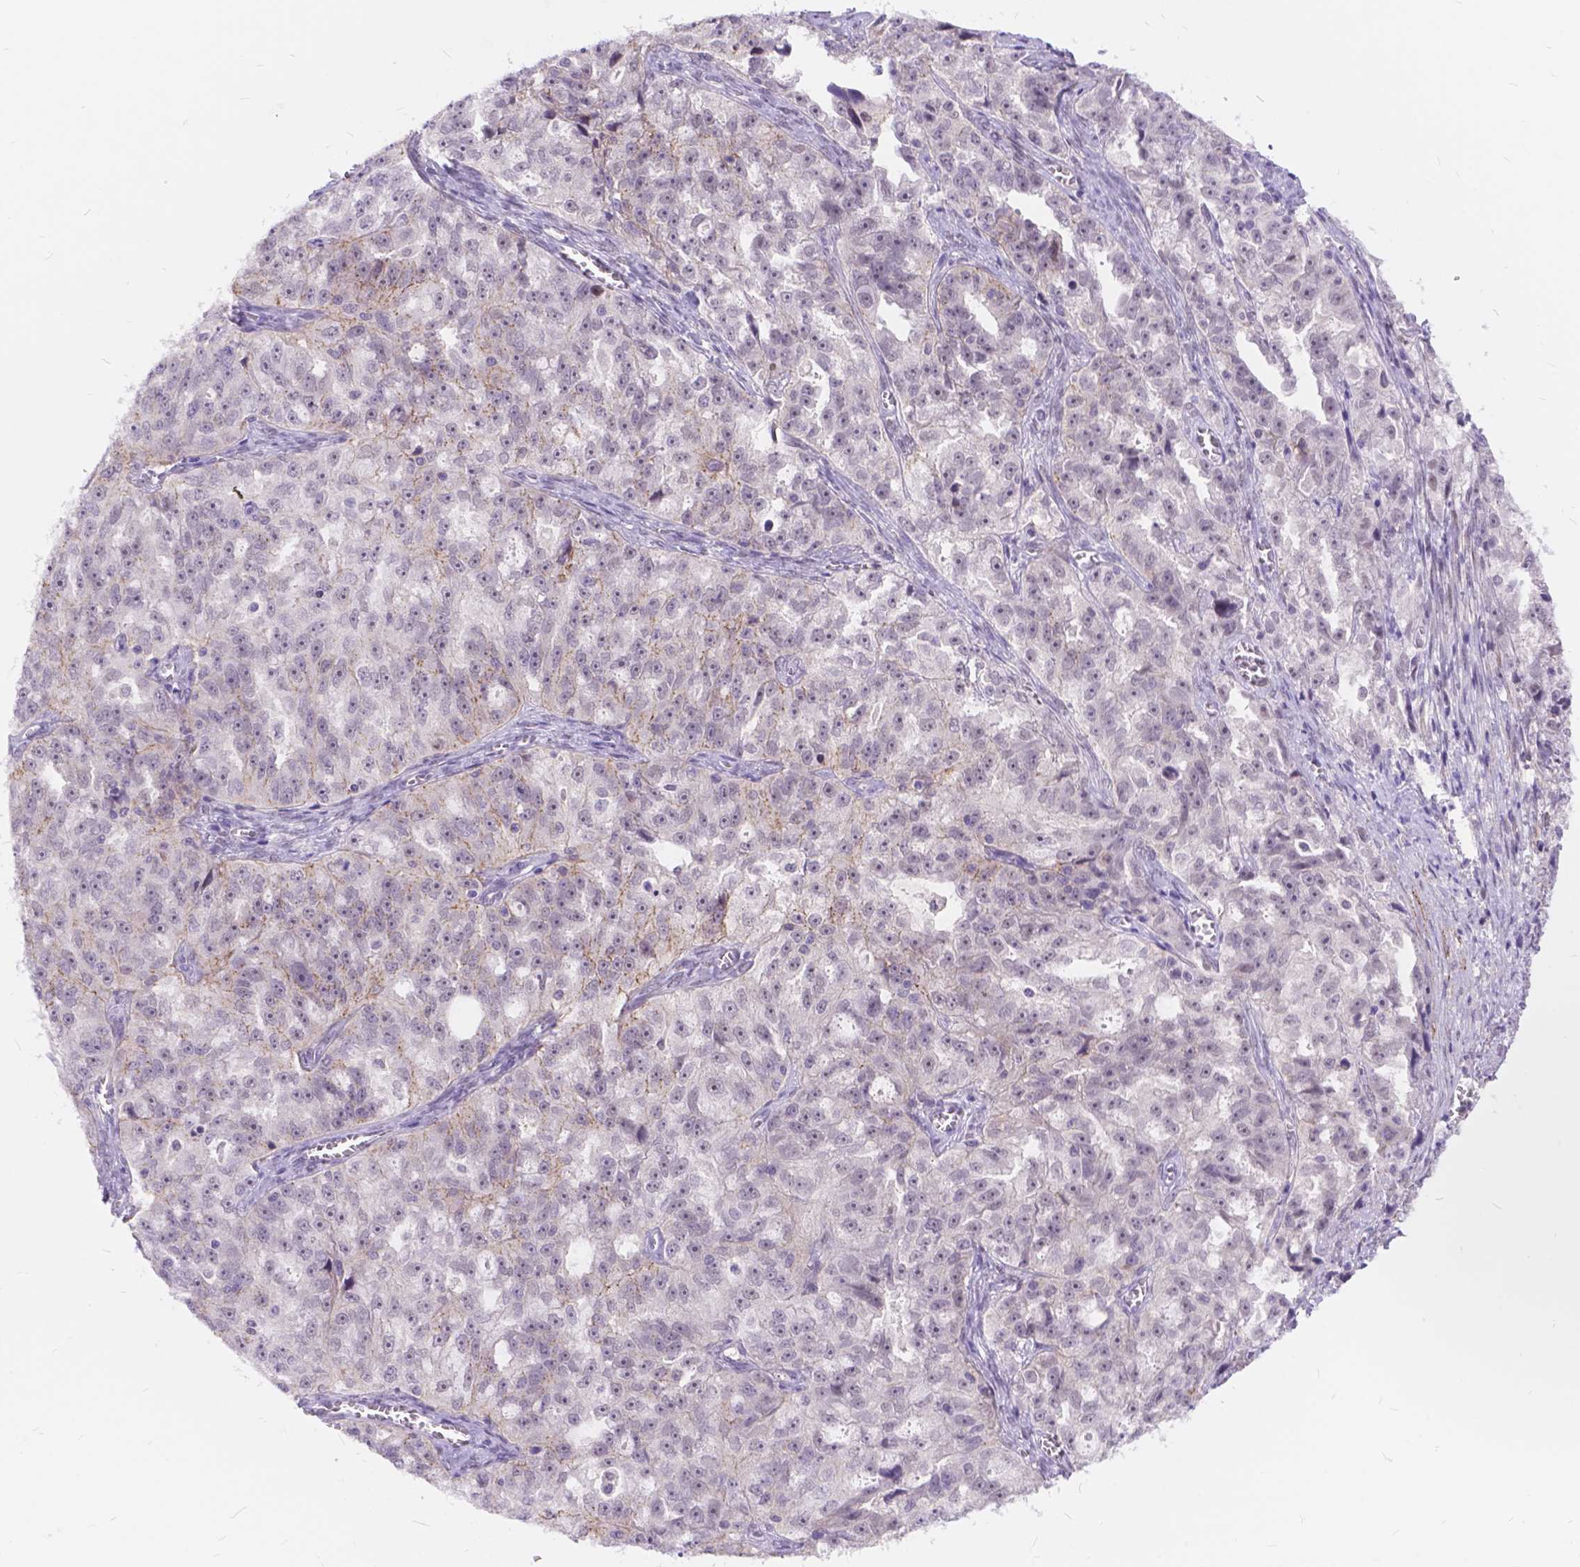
{"staining": {"intensity": "moderate", "quantity": "<25%", "location": "cytoplasmic/membranous"}, "tissue": "ovarian cancer", "cell_type": "Tumor cells", "image_type": "cancer", "snomed": [{"axis": "morphology", "description": "Cystadenocarcinoma, serous, NOS"}, {"axis": "topography", "description": "Ovary"}], "caption": "This is an image of immunohistochemistry staining of ovarian cancer (serous cystadenocarcinoma), which shows moderate staining in the cytoplasmic/membranous of tumor cells.", "gene": "MAN2C1", "patient": {"sex": "female", "age": 51}}